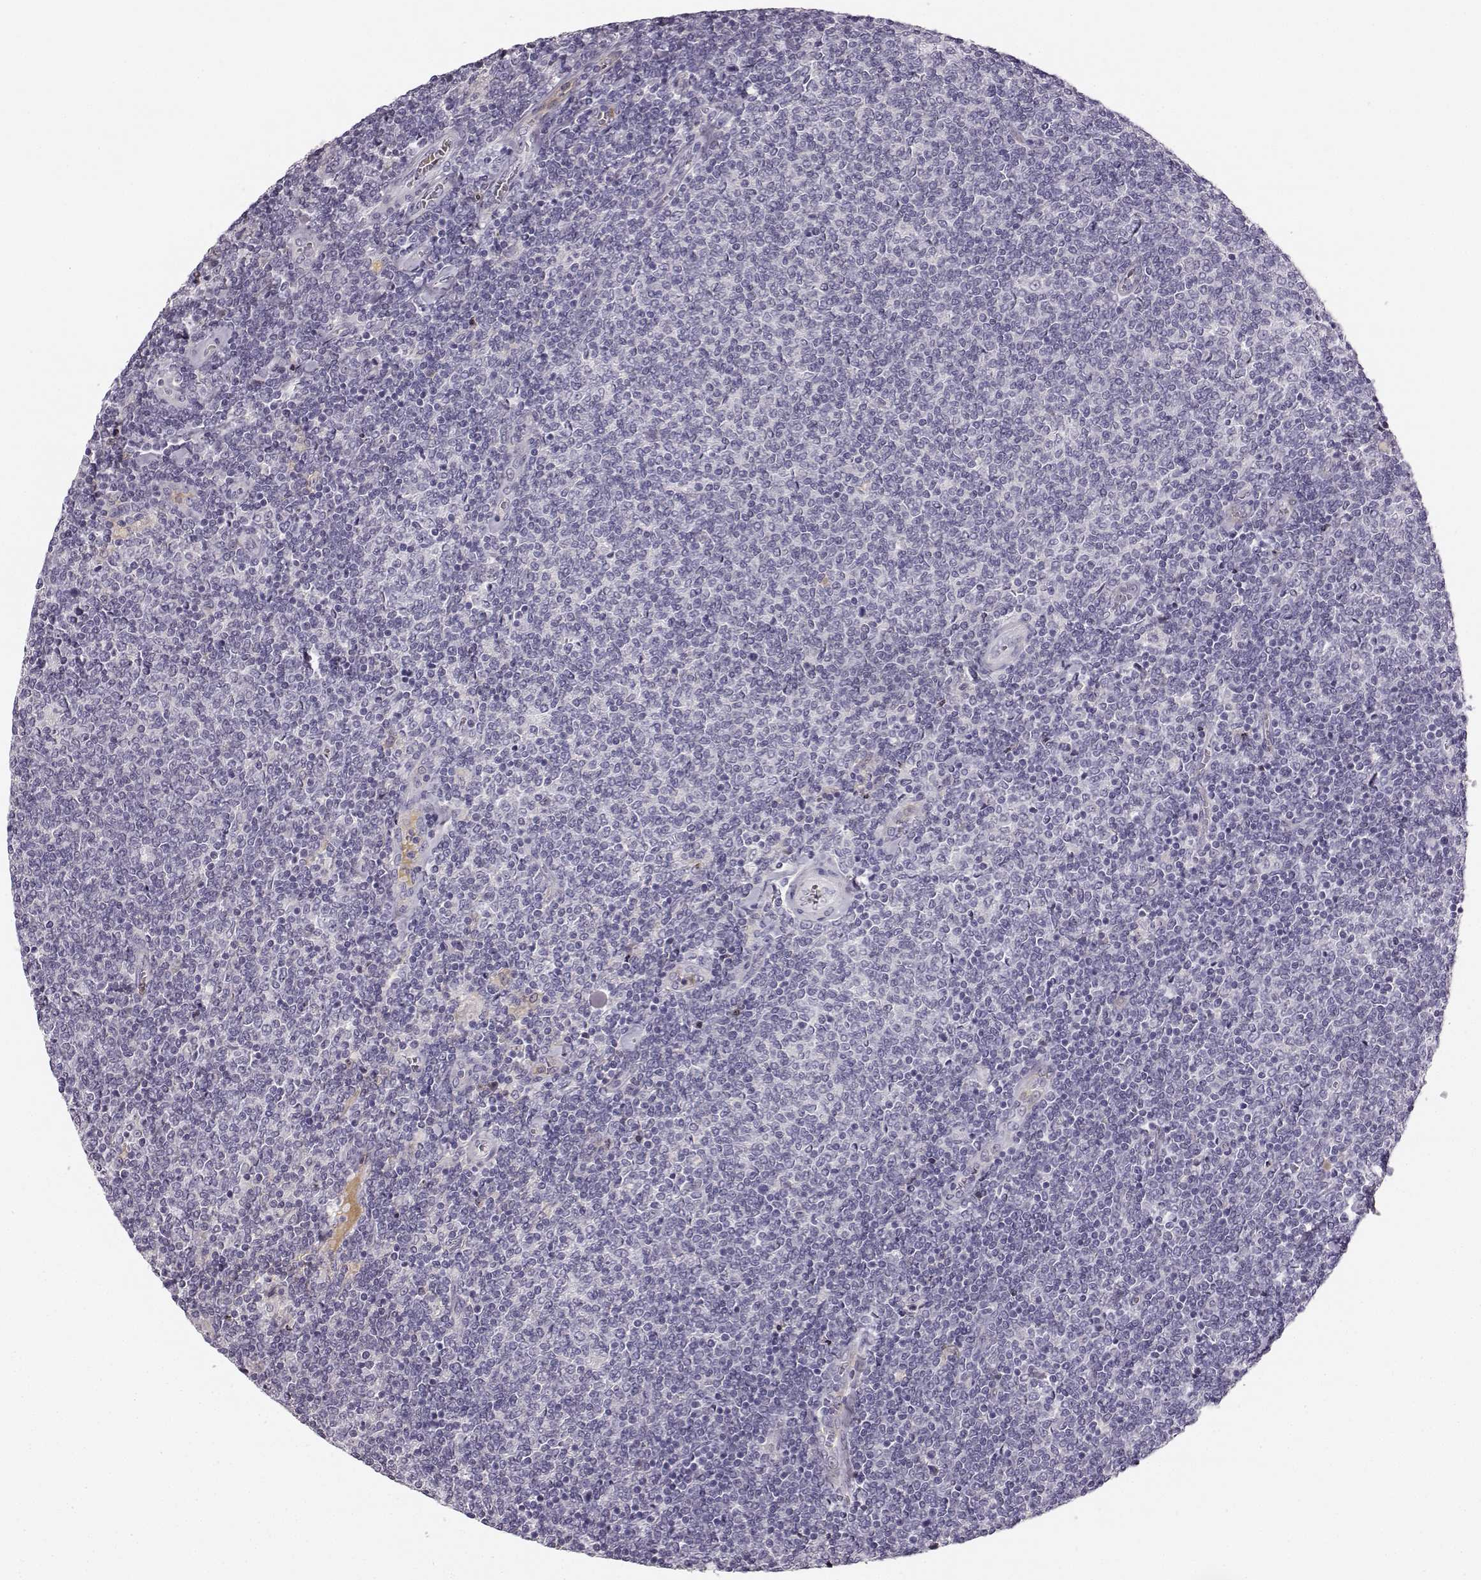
{"staining": {"intensity": "negative", "quantity": "none", "location": "none"}, "tissue": "lymphoma", "cell_type": "Tumor cells", "image_type": "cancer", "snomed": [{"axis": "morphology", "description": "Malignant lymphoma, non-Hodgkin's type, Low grade"}, {"axis": "topography", "description": "Lymph node"}], "caption": "Malignant lymphoma, non-Hodgkin's type (low-grade) stained for a protein using immunohistochemistry exhibits no staining tumor cells.", "gene": "KIAA0319", "patient": {"sex": "male", "age": 52}}